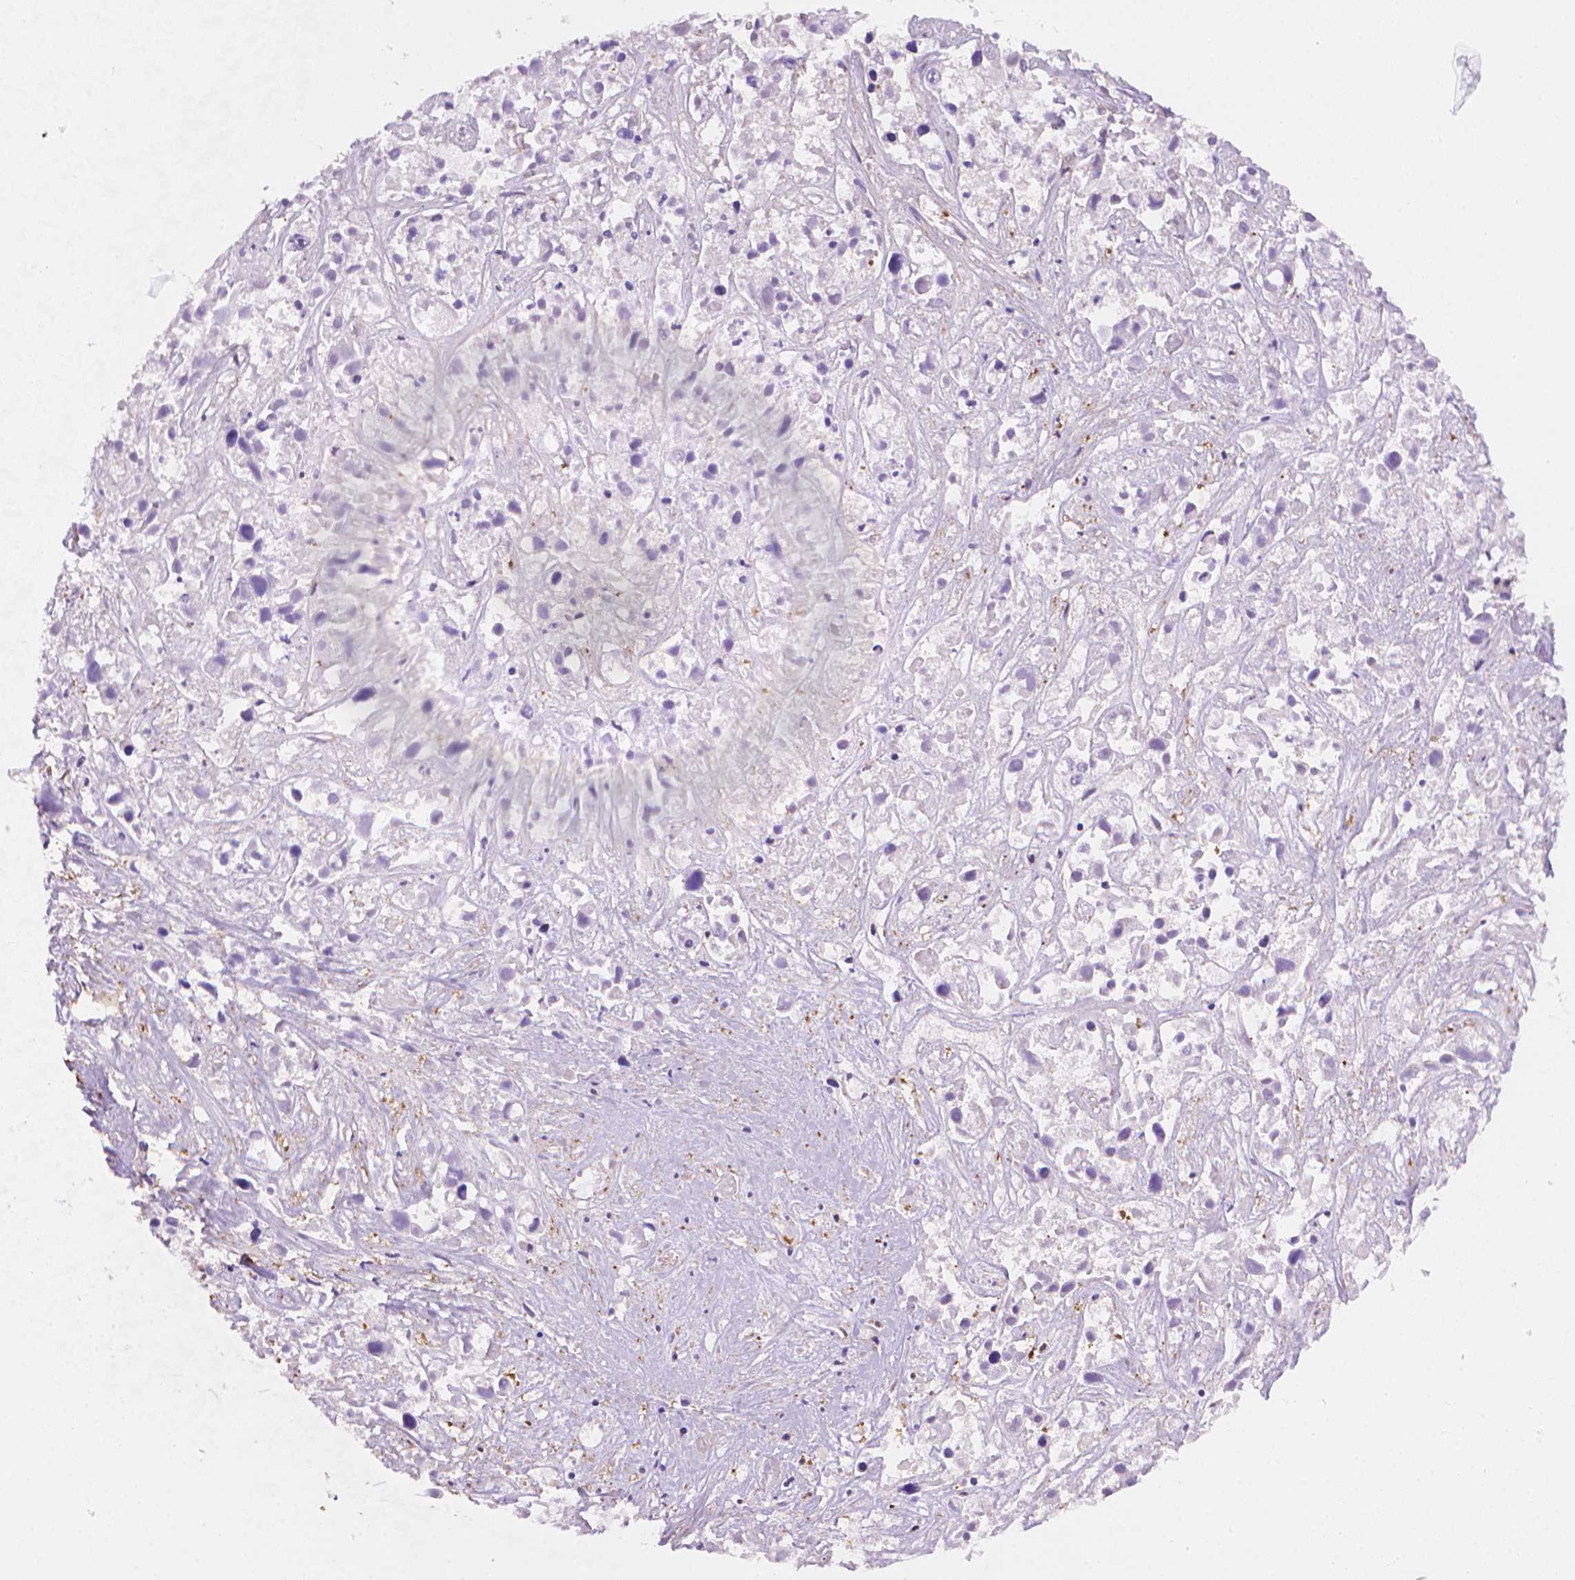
{"staining": {"intensity": "negative", "quantity": "none", "location": "none"}, "tissue": "liver cancer", "cell_type": "Tumor cells", "image_type": "cancer", "snomed": [{"axis": "morphology", "description": "Cholangiocarcinoma"}, {"axis": "topography", "description": "Liver"}], "caption": "Tumor cells show no significant expression in liver cancer (cholangiocarcinoma). (DAB (3,3'-diaminobenzidine) immunohistochemistry (IHC) with hematoxylin counter stain).", "gene": "AMMECR1", "patient": {"sex": "male", "age": 81}}